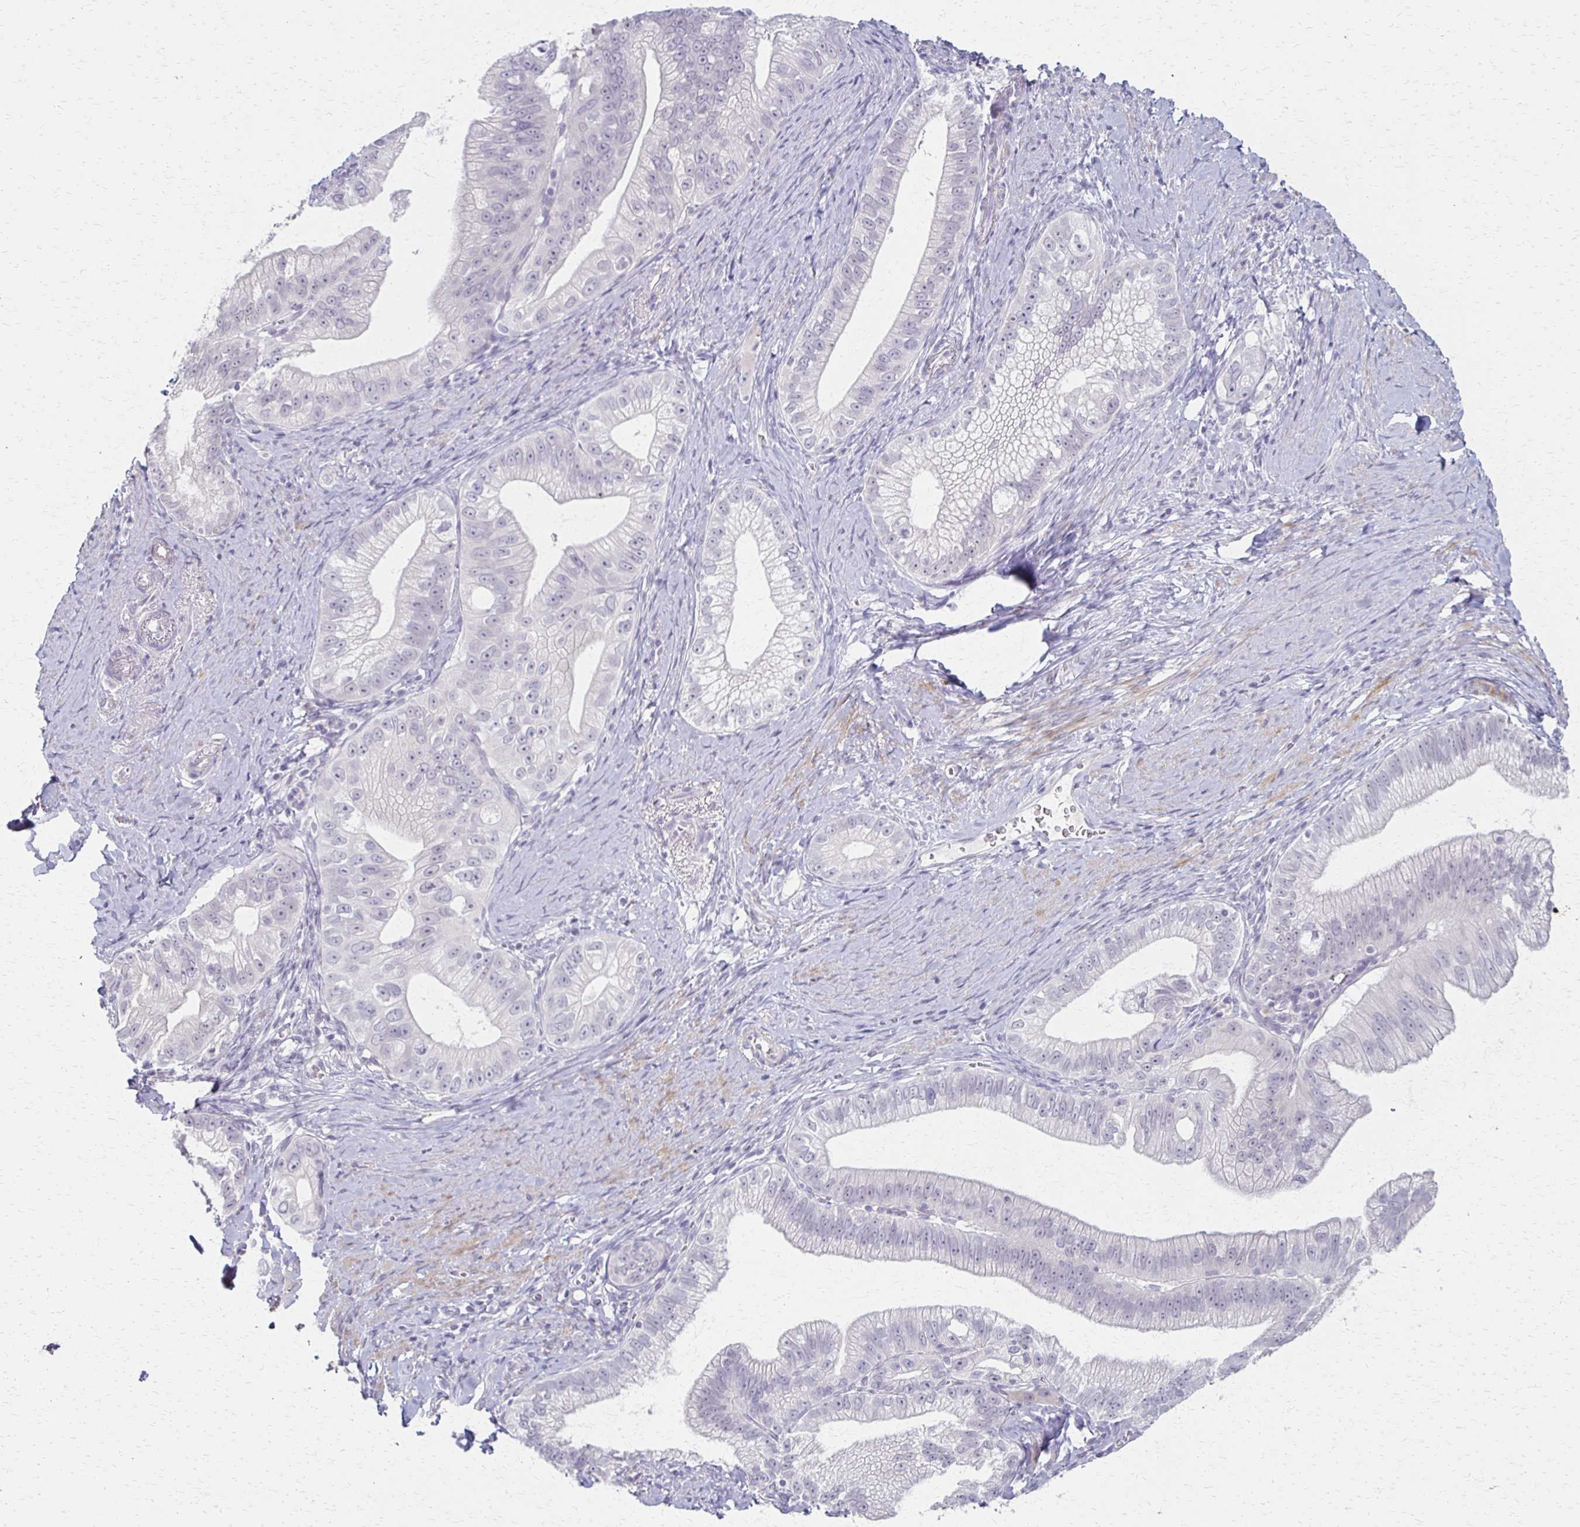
{"staining": {"intensity": "negative", "quantity": "none", "location": "none"}, "tissue": "pancreatic cancer", "cell_type": "Tumor cells", "image_type": "cancer", "snomed": [{"axis": "morphology", "description": "Adenocarcinoma, NOS"}, {"axis": "topography", "description": "Pancreas"}], "caption": "Immunohistochemistry (IHC) photomicrograph of pancreatic adenocarcinoma stained for a protein (brown), which reveals no positivity in tumor cells.", "gene": "FOXO4", "patient": {"sex": "male", "age": 70}}